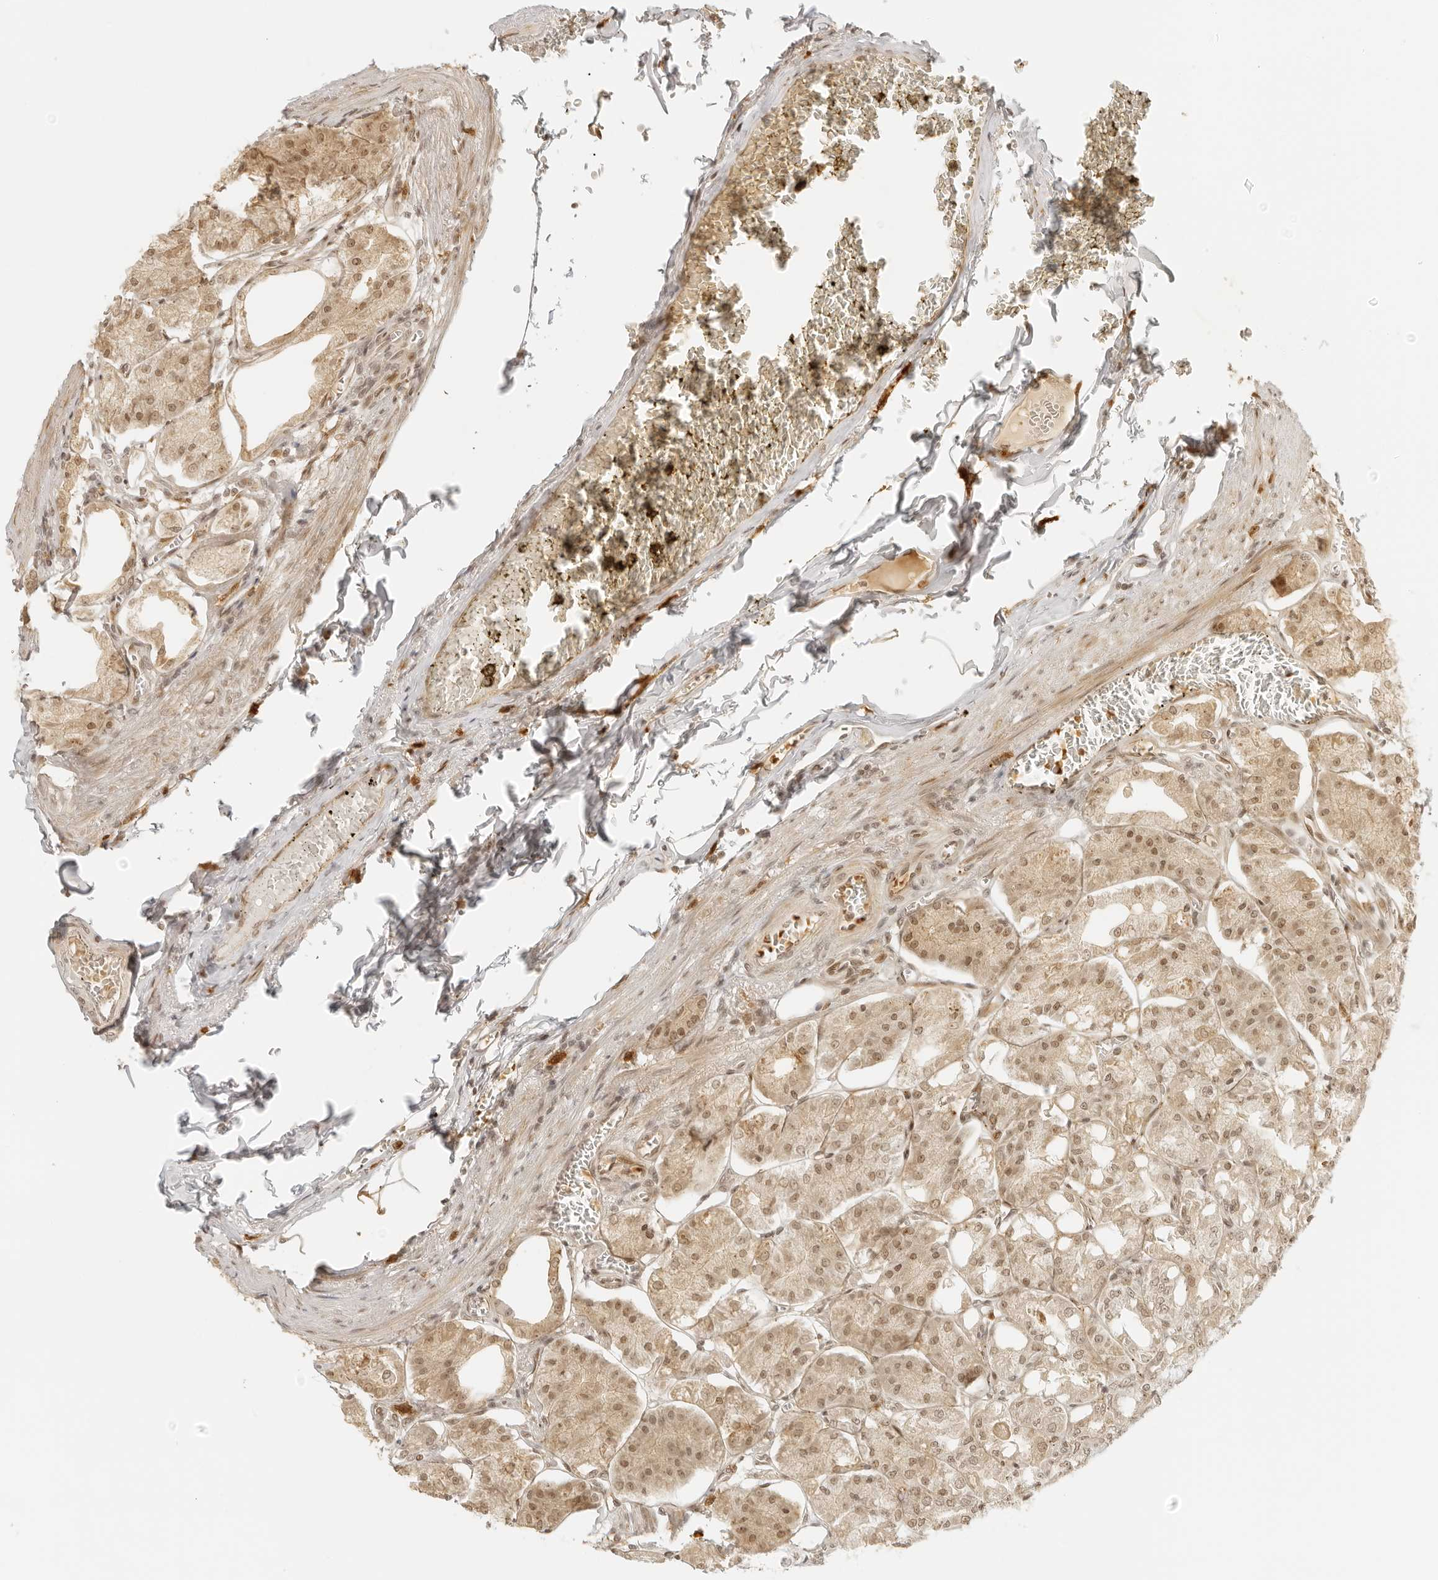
{"staining": {"intensity": "moderate", "quantity": ">75%", "location": "cytoplasmic/membranous,nuclear"}, "tissue": "stomach", "cell_type": "Glandular cells", "image_type": "normal", "snomed": [{"axis": "morphology", "description": "Normal tissue, NOS"}, {"axis": "topography", "description": "Stomach, lower"}], "caption": "Moderate cytoplasmic/membranous,nuclear expression is appreciated in about >75% of glandular cells in benign stomach. The staining was performed using DAB (3,3'-diaminobenzidine) to visualize the protein expression in brown, while the nuclei were stained in blue with hematoxylin (Magnification: 20x).", "gene": "ZNF407", "patient": {"sex": "male", "age": 71}}